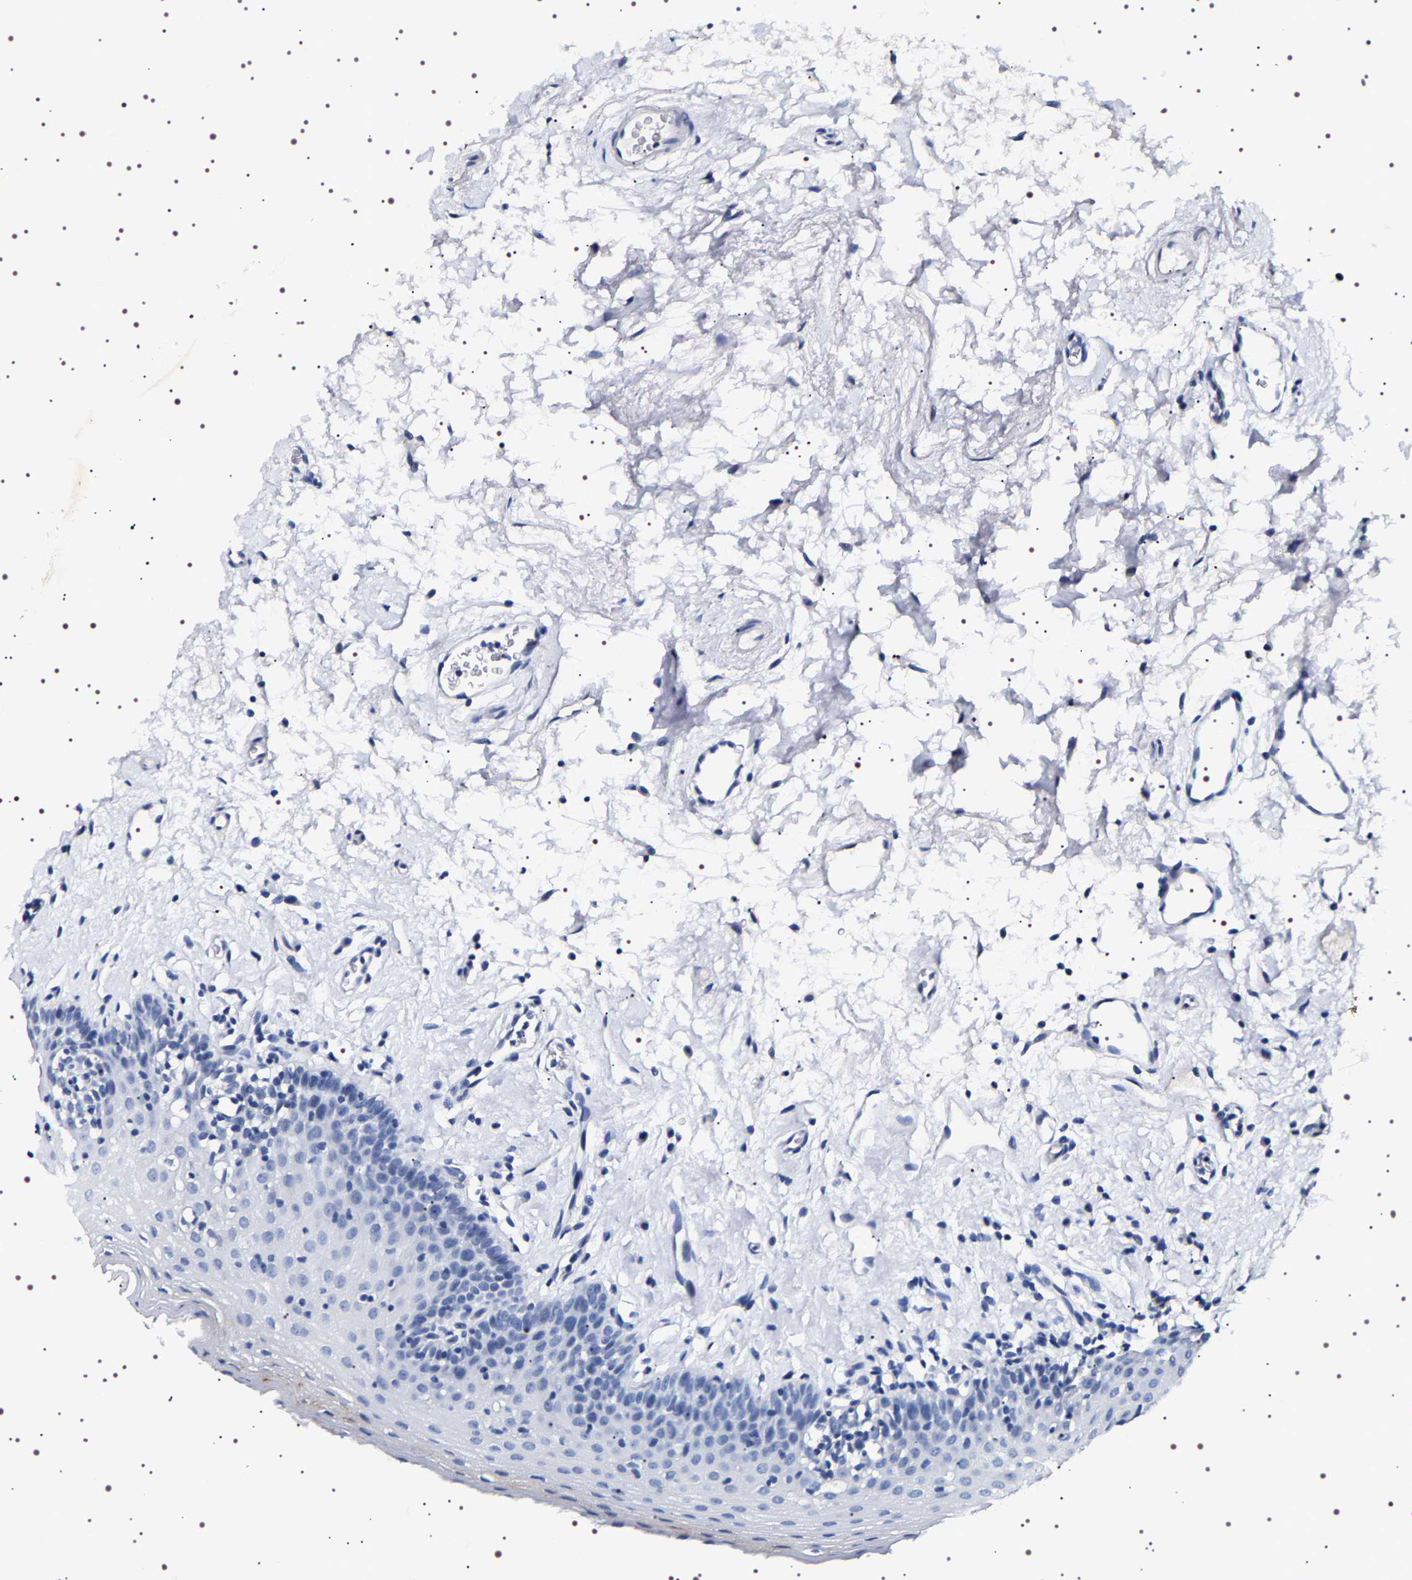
{"staining": {"intensity": "negative", "quantity": "none", "location": "none"}, "tissue": "oral mucosa", "cell_type": "Squamous epithelial cells", "image_type": "normal", "snomed": [{"axis": "morphology", "description": "Normal tissue, NOS"}, {"axis": "topography", "description": "Oral tissue"}], "caption": "This is an immunohistochemistry (IHC) photomicrograph of benign oral mucosa. There is no positivity in squamous epithelial cells.", "gene": "UBQLN3", "patient": {"sex": "male", "age": 66}}